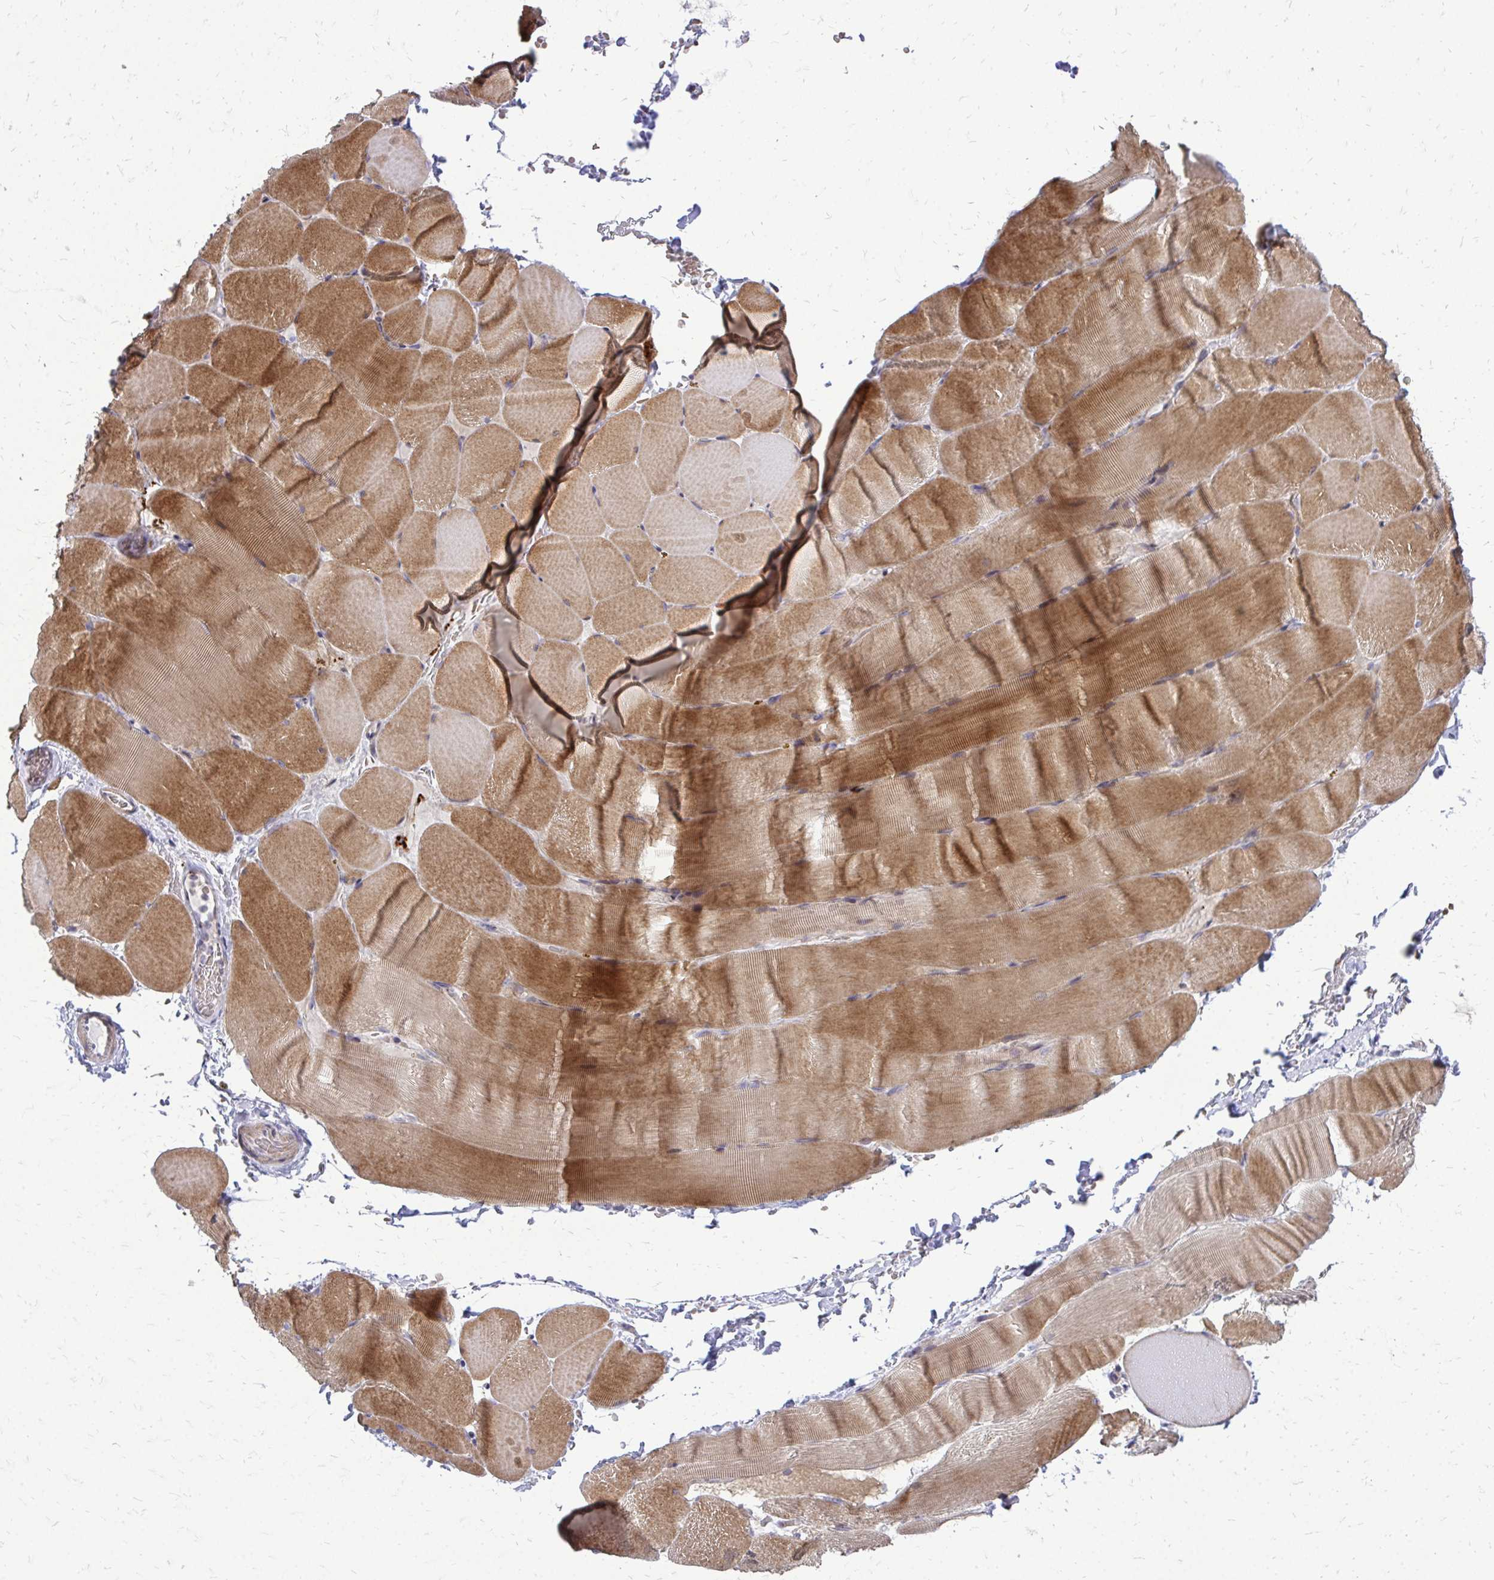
{"staining": {"intensity": "moderate", "quantity": ">75%", "location": "cytoplasmic/membranous"}, "tissue": "skeletal muscle", "cell_type": "Myocytes", "image_type": "normal", "snomed": [{"axis": "morphology", "description": "Normal tissue, NOS"}, {"axis": "topography", "description": "Skeletal muscle"}], "caption": "A brown stain shows moderate cytoplasmic/membranous staining of a protein in myocytes of unremarkable human skeletal muscle.", "gene": "PPDPFL", "patient": {"sex": "female", "age": 37}}